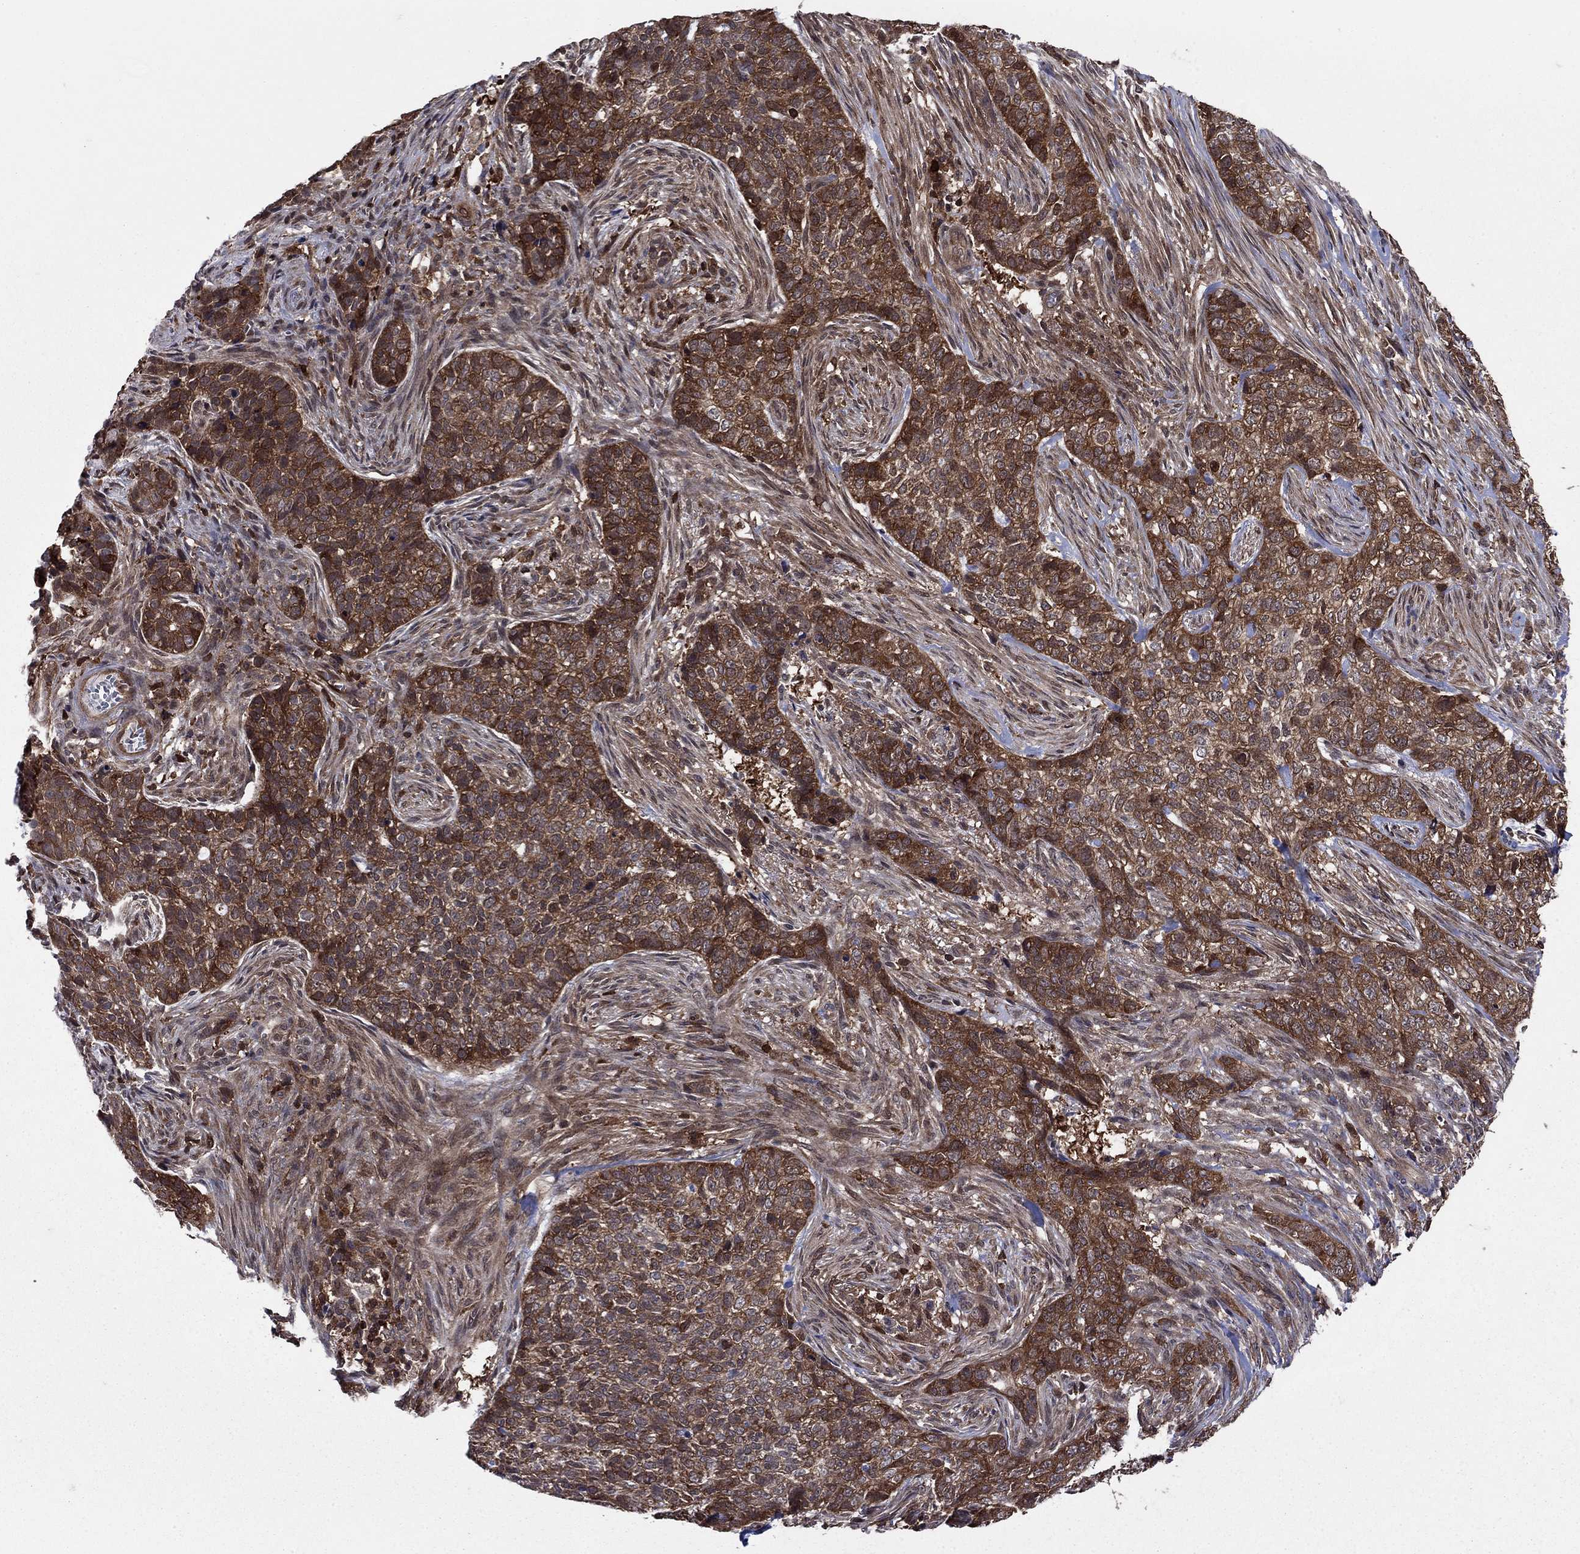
{"staining": {"intensity": "strong", "quantity": ">75%", "location": "cytoplasmic/membranous"}, "tissue": "skin cancer", "cell_type": "Tumor cells", "image_type": "cancer", "snomed": [{"axis": "morphology", "description": "Basal cell carcinoma"}, {"axis": "topography", "description": "Skin"}], "caption": "The immunohistochemical stain highlights strong cytoplasmic/membranous staining in tumor cells of skin basal cell carcinoma tissue.", "gene": "CACYBP", "patient": {"sex": "female", "age": 69}}